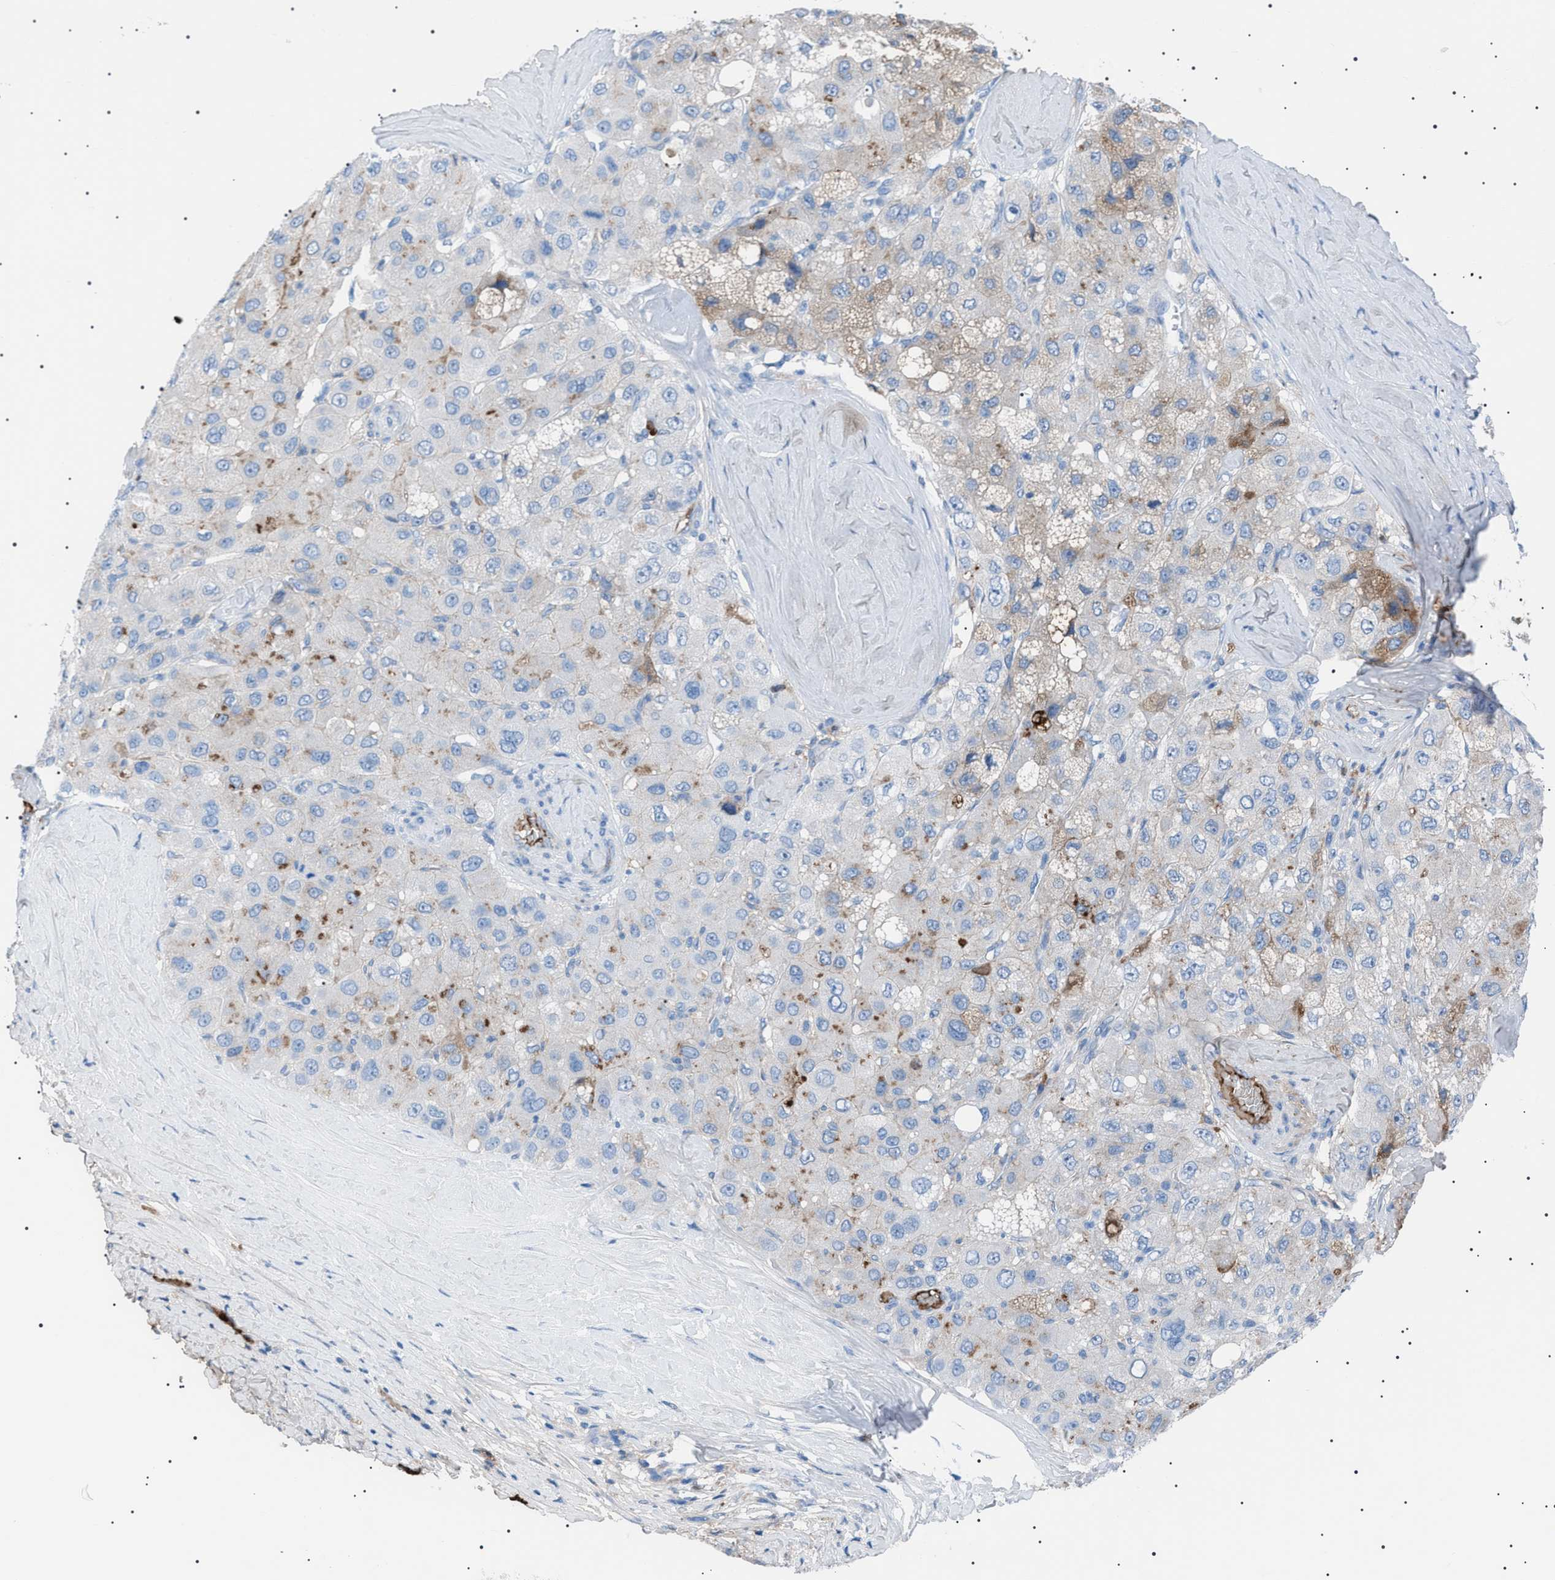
{"staining": {"intensity": "weak", "quantity": "<25%", "location": "cytoplasmic/membranous"}, "tissue": "liver cancer", "cell_type": "Tumor cells", "image_type": "cancer", "snomed": [{"axis": "morphology", "description": "Carcinoma, Hepatocellular, NOS"}, {"axis": "topography", "description": "Liver"}], "caption": "DAB (3,3'-diaminobenzidine) immunohistochemical staining of liver cancer exhibits no significant positivity in tumor cells.", "gene": "LPA", "patient": {"sex": "male", "age": 80}}